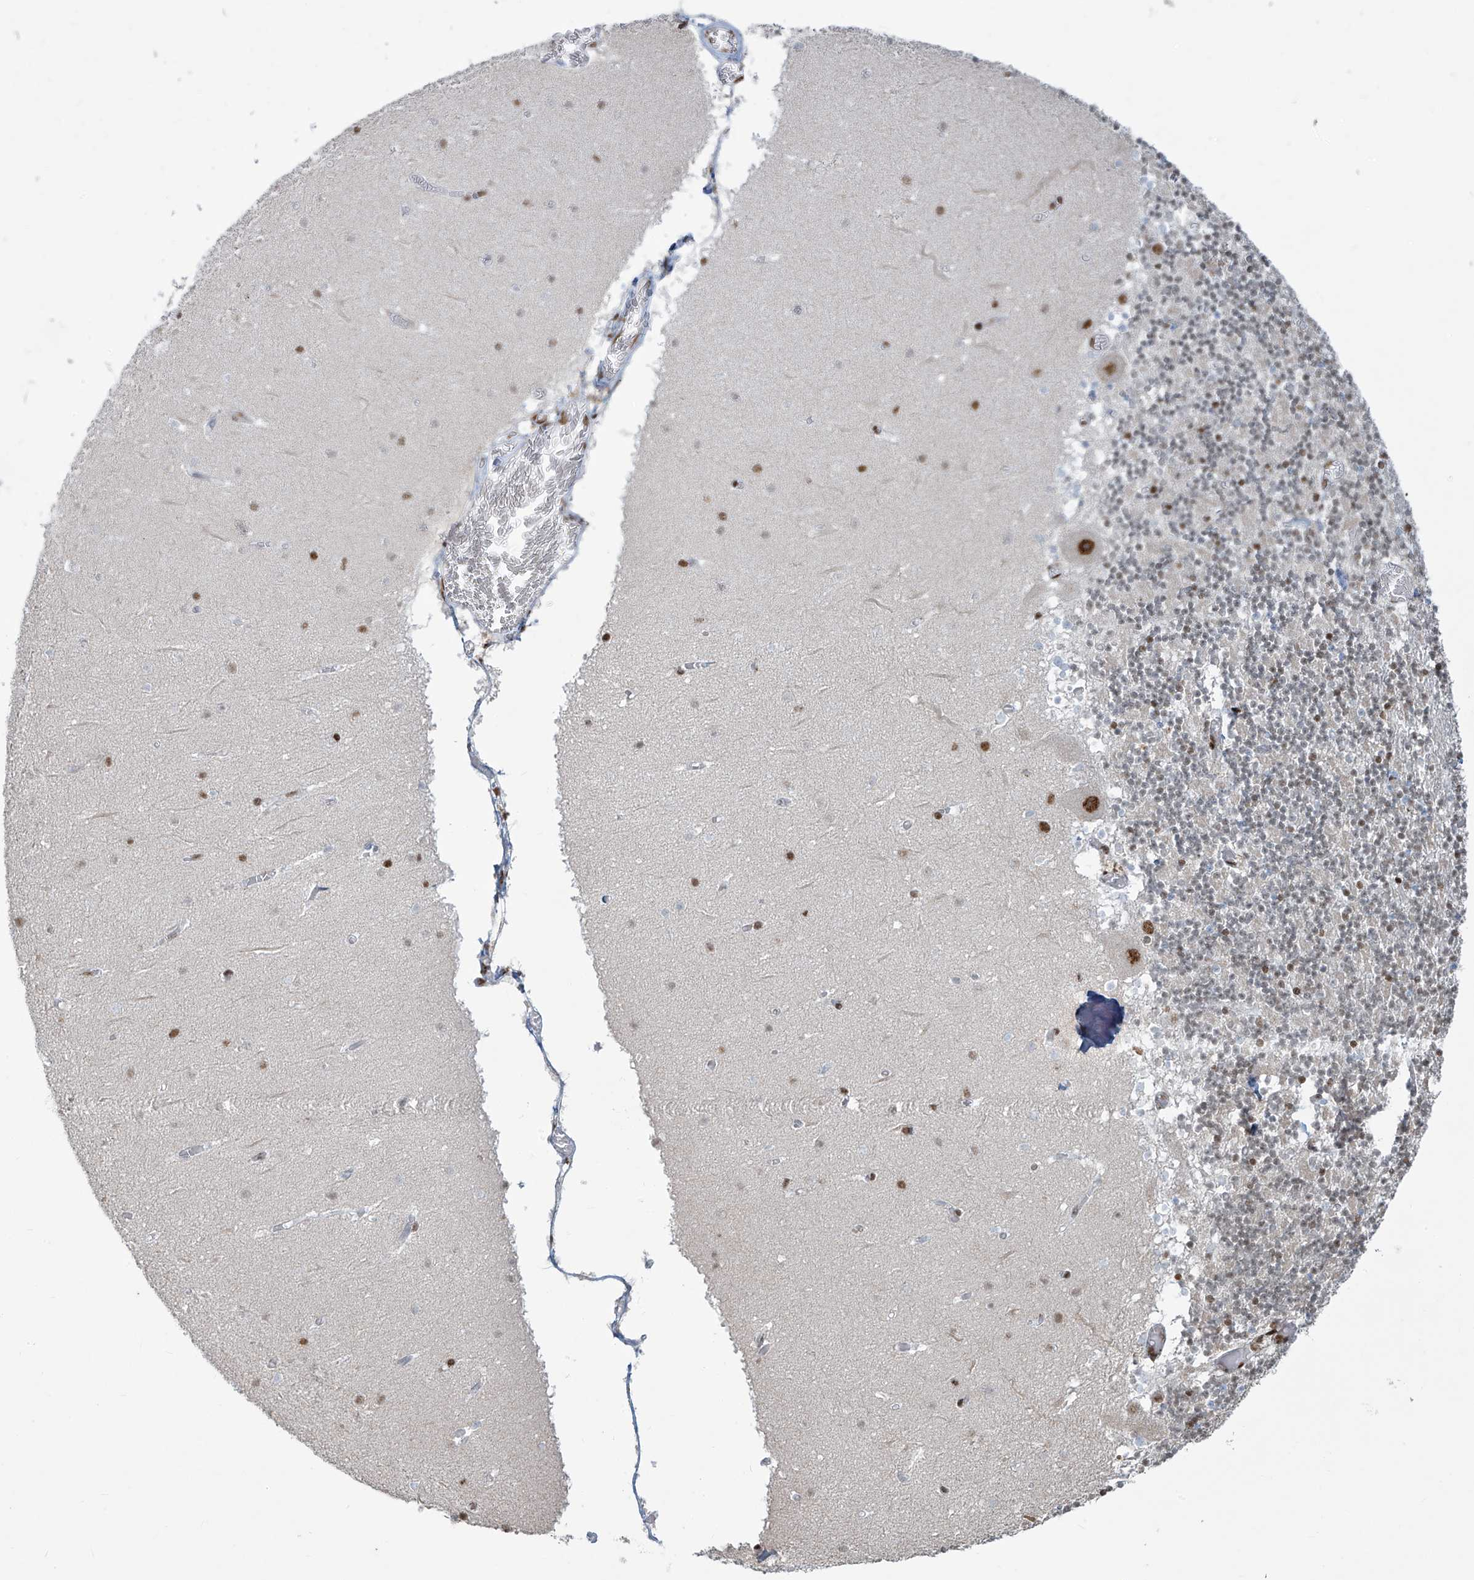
{"staining": {"intensity": "moderate", "quantity": ">75%", "location": "nuclear"}, "tissue": "cerebellum", "cell_type": "Cells in granular layer", "image_type": "normal", "snomed": [{"axis": "morphology", "description": "Normal tissue, NOS"}, {"axis": "topography", "description": "Cerebellum"}], "caption": "This is a histology image of IHC staining of normal cerebellum, which shows moderate staining in the nuclear of cells in granular layer.", "gene": "MS4A6A", "patient": {"sex": "female", "age": 28}}